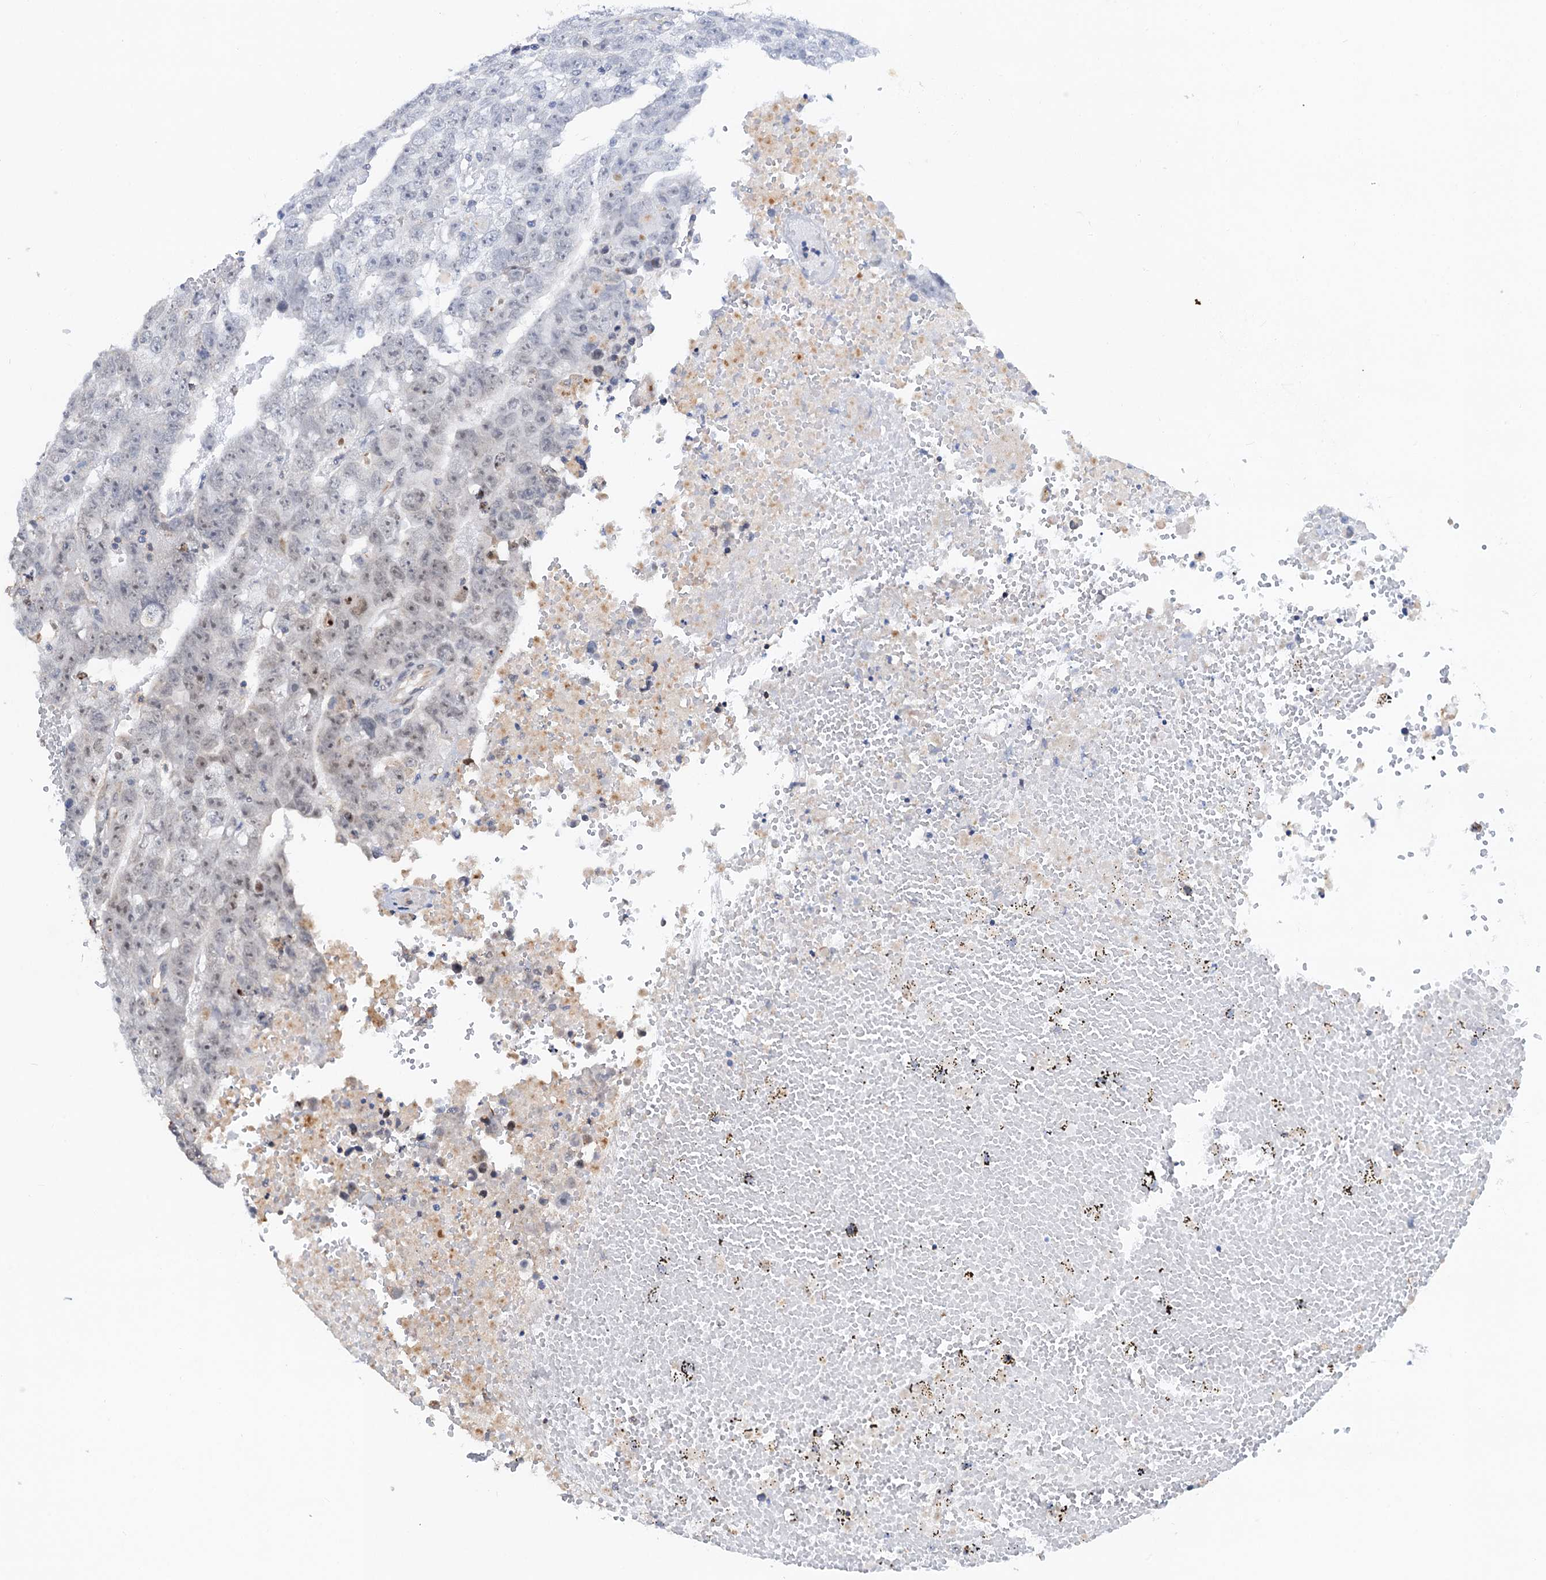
{"staining": {"intensity": "negative", "quantity": "none", "location": "none"}, "tissue": "testis cancer", "cell_type": "Tumor cells", "image_type": "cancer", "snomed": [{"axis": "morphology", "description": "Carcinoma, Embryonal, NOS"}, {"axis": "topography", "description": "Testis"}], "caption": "There is no significant positivity in tumor cells of testis cancer.", "gene": "TMA16", "patient": {"sex": "male", "age": 25}}